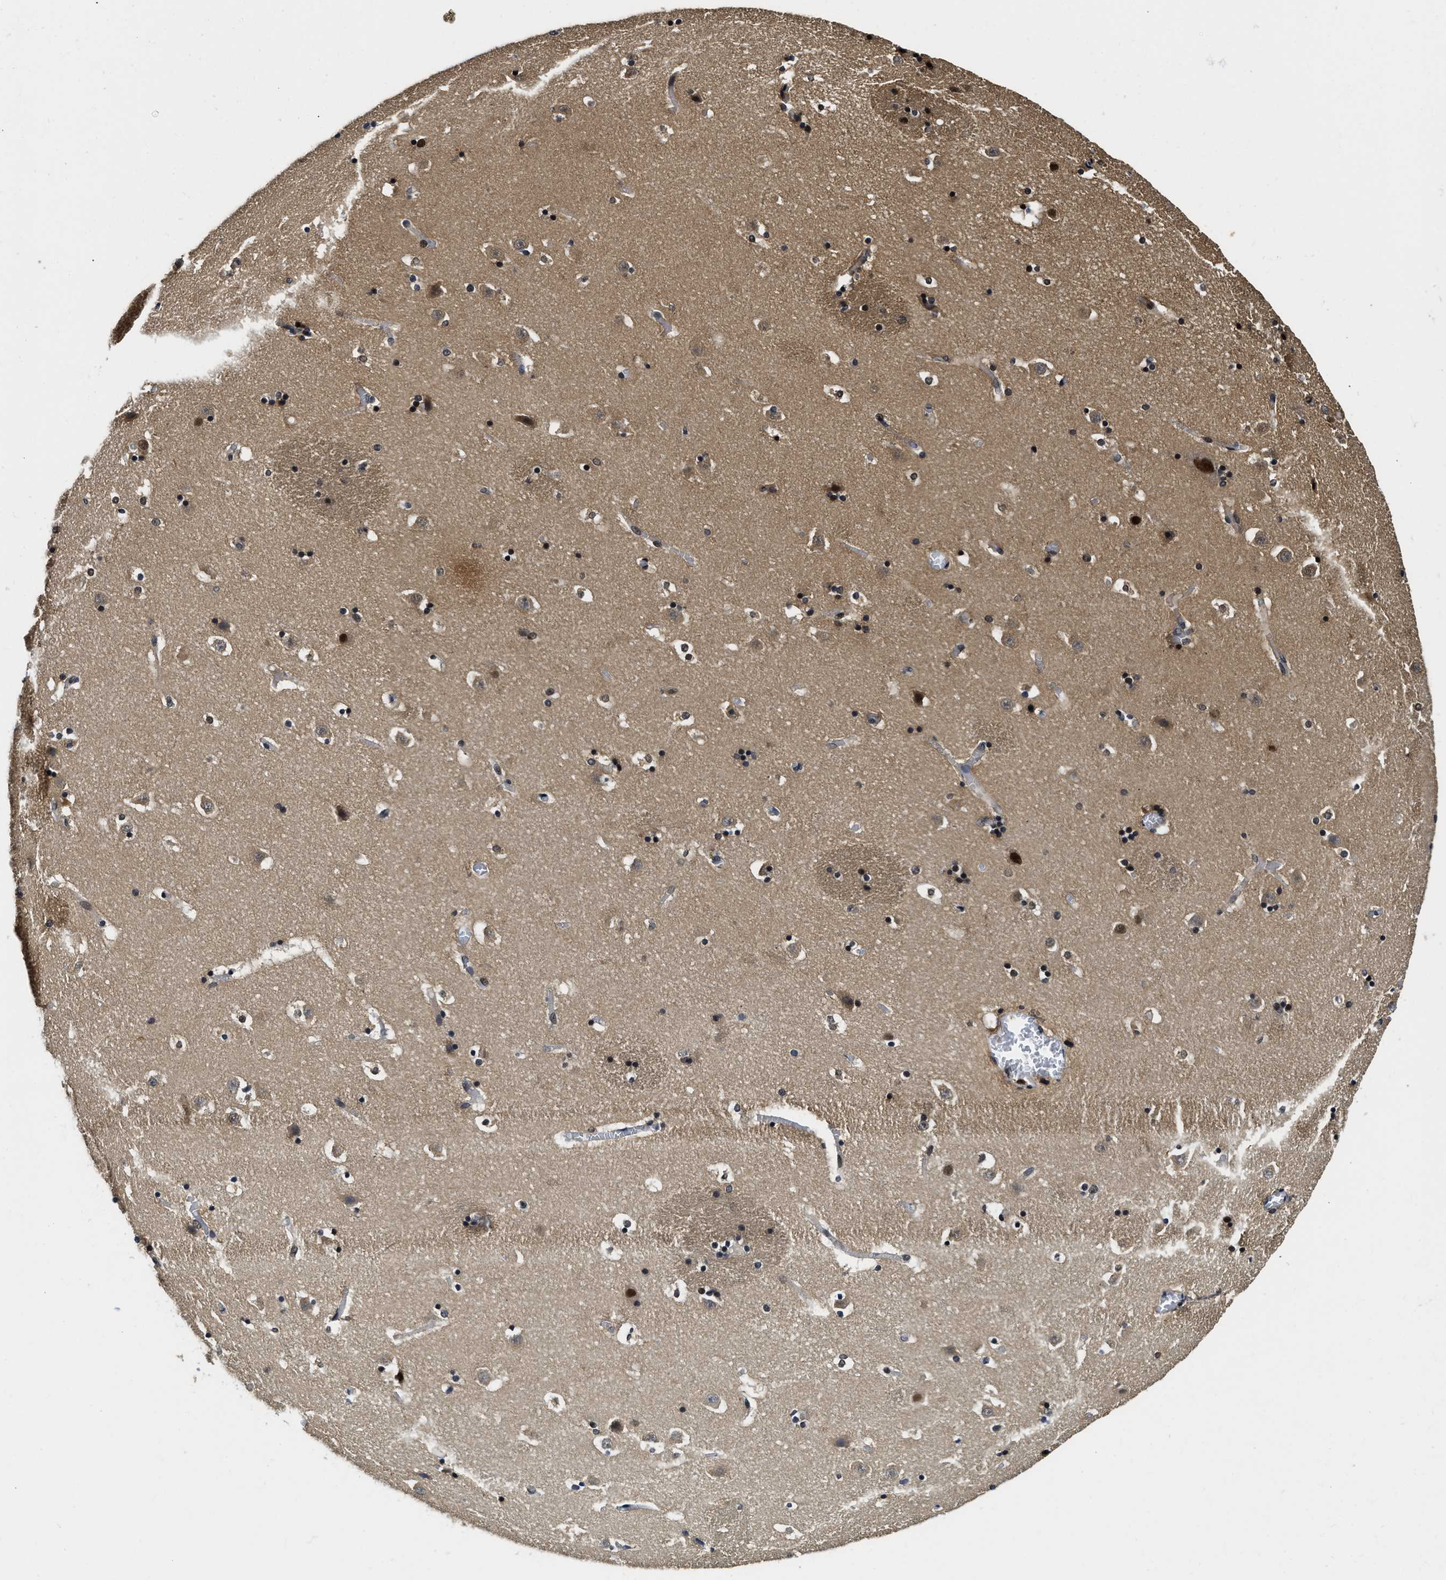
{"staining": {"intensity": "strong", "quantity": "25%-75%", "location": "nuclear"}, "tissue": "caudate", "cell_type": "Glial cells", "image_type": "normal", "snomed": [{"axis": "morphology", "description": "Normal tissue, NOS"}, {"axis": "topography", "description": "Lateral ventricle wall"}], "caption": "Protein staining of normal caudate displays strong nuclear expression in approximately 25%-75% of glial cells. Immunohistochemistry stains the protein of interest in brown and the nuclei are stained blue.", "gene": "ADSL", "patient": {"sex": "male", "age": 45}}